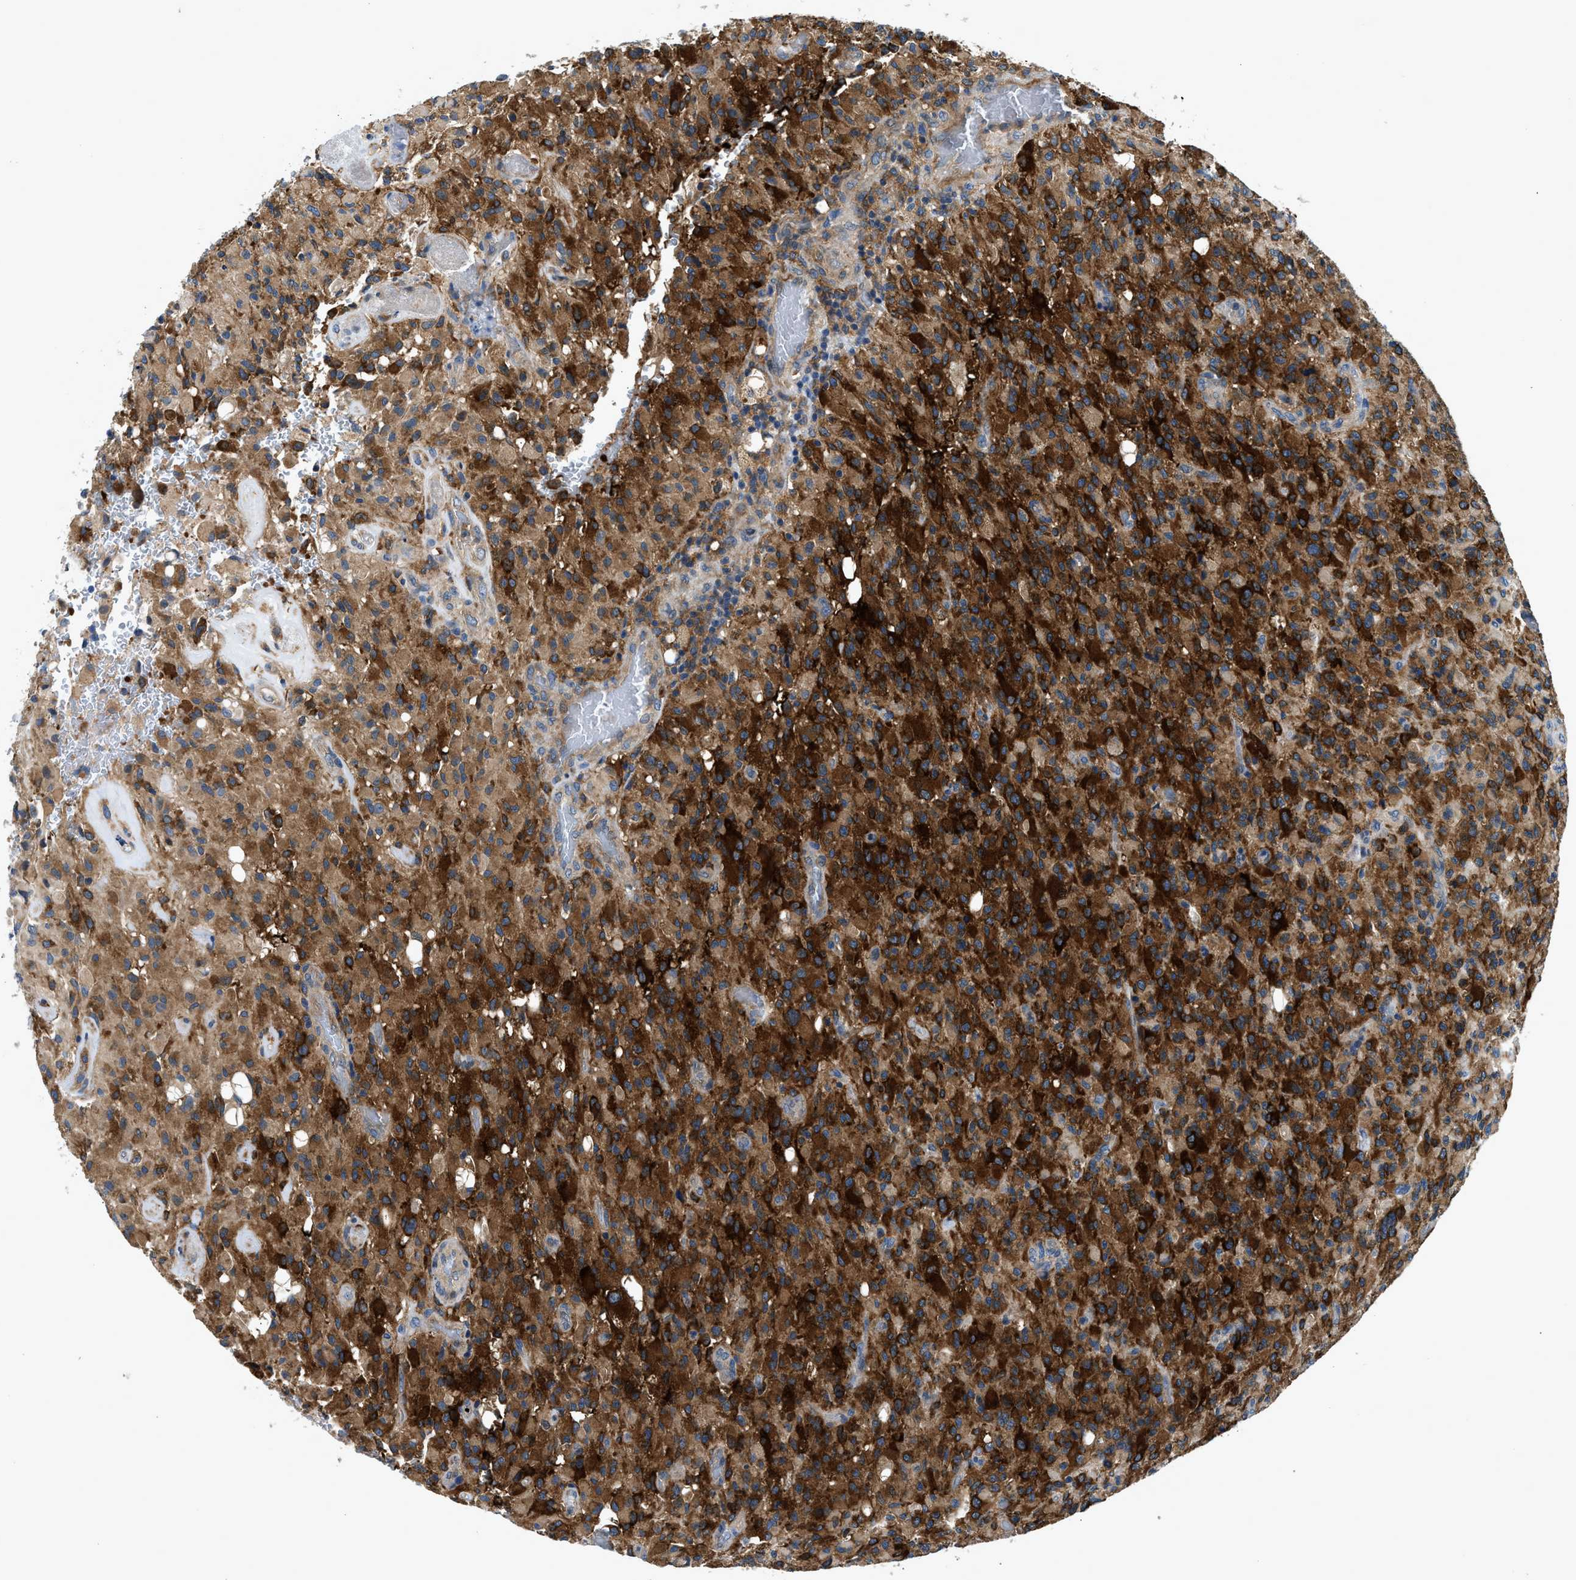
{"staining": {"intensity": "strong", "quantity": ">75%", "location": "cytoplasmic/membranous"}, "tissue": "glioma", "cell_type": "Tumor cells", "image_type": "cancer", "snomed": [{"axis": "morphology", "description": "Glioma, malignant, High grade"}, {"axis": "topography", "description": "Brain"}], "caption": "The micrograph demonstrates immunohistochemical staining of malignant glioma (high-grade). There is strong cytoplasmic/membranous expression is present in approximately >75% of tumor cells.", "gene": "LPIN2", "patient": {"sex": "male", "age": 71}}